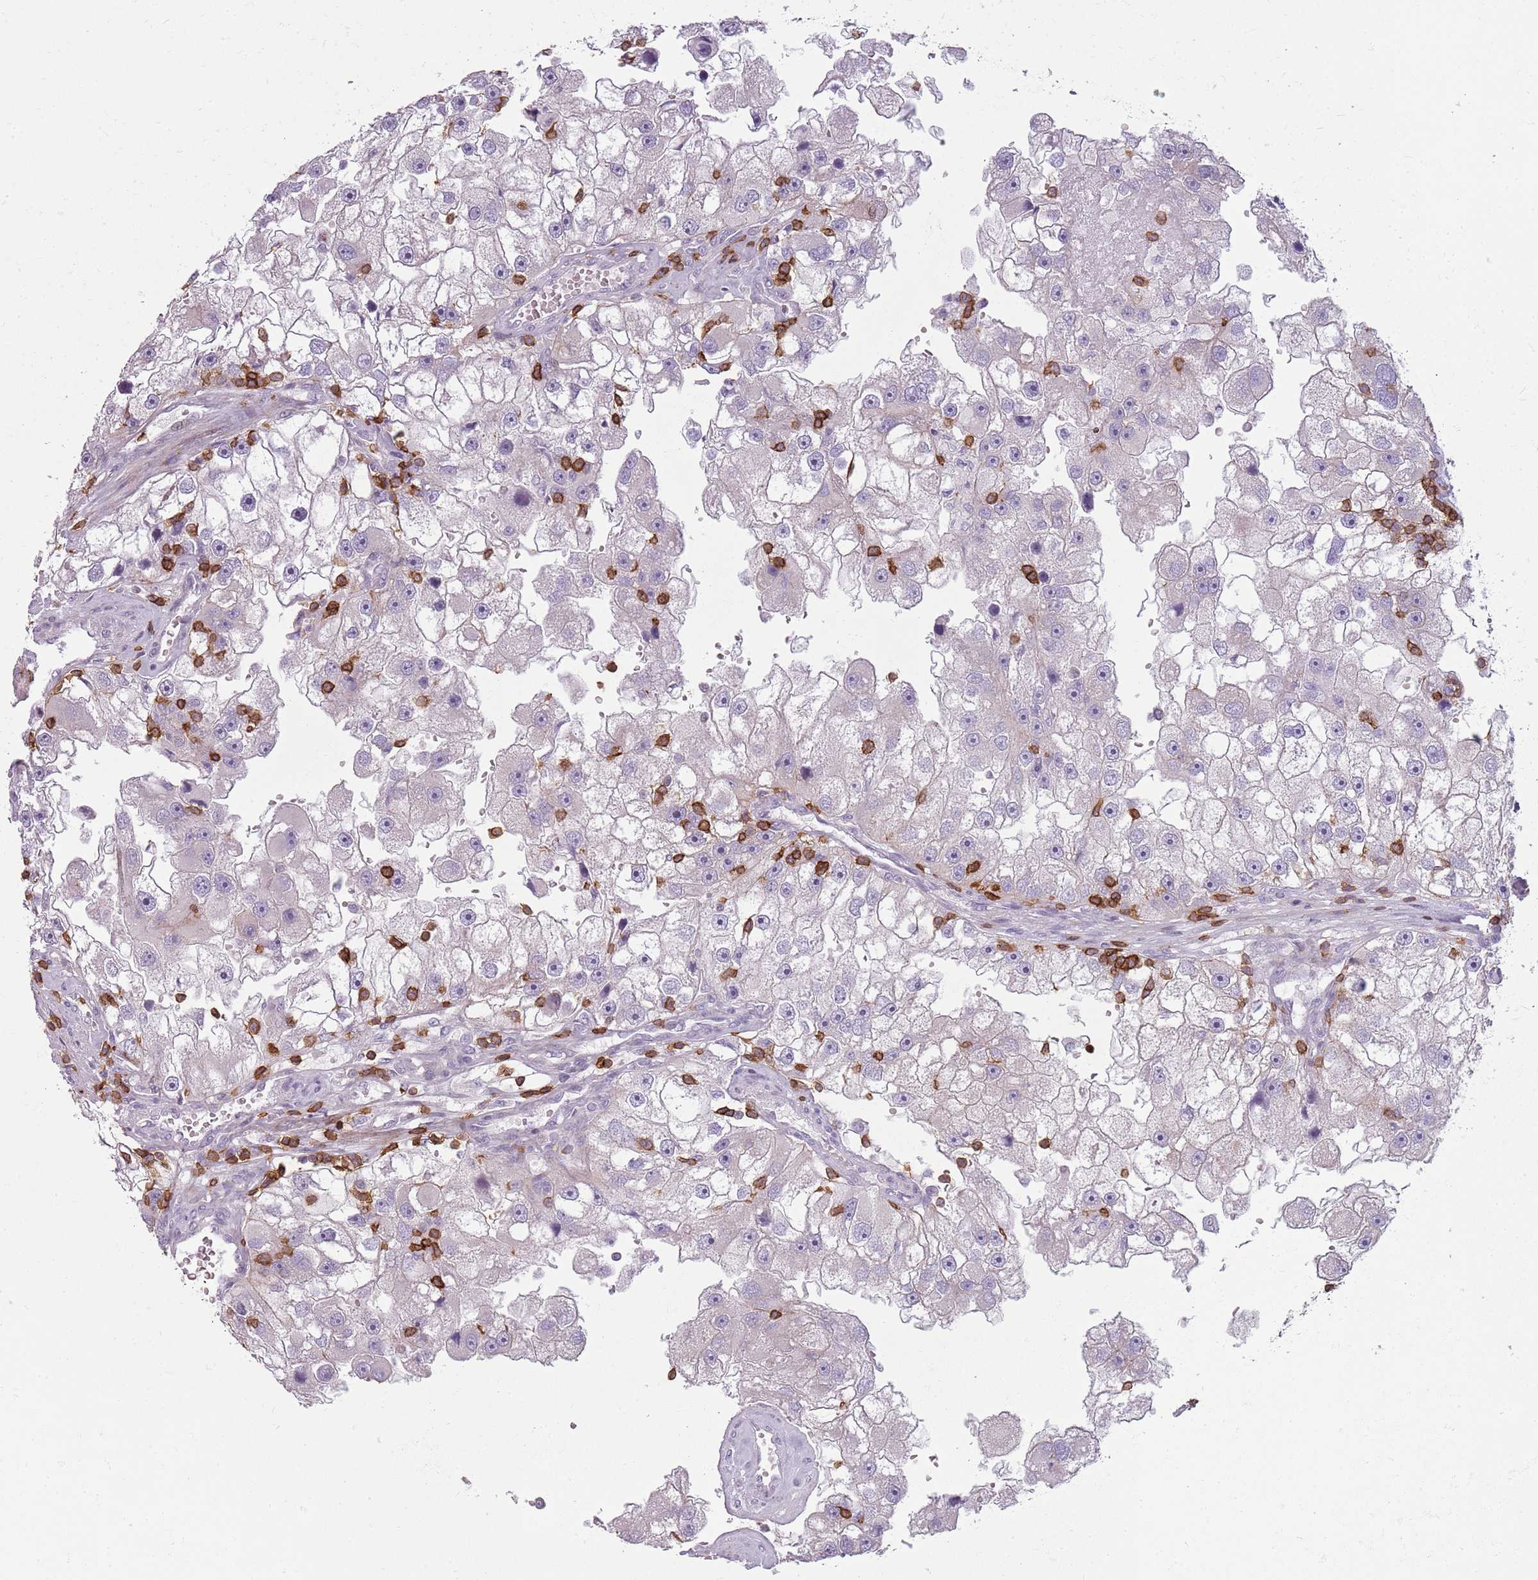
{"staining": {"intensity": "negative", "quantity": "none", "location": "none"}, "tissue": "renal cancer", "cell_type": "Tumor cells", "image_type": "cancer", "snomed": [{"axis": "morphology", "description": "Adenocarcinoma, NOS"}, {"axis": "topography", "description": "Kidney"}], "caption": "Image shows no protein staining in tumor cells of renal adenocarcinoma tissue. Brightfield microscopy of immunohistochemistry stained with DAB (brown) and hematoxylin (blue), captured at high magnification.", "gene": "ZNF583", "patient": {"sex": "male", "age": 63}}